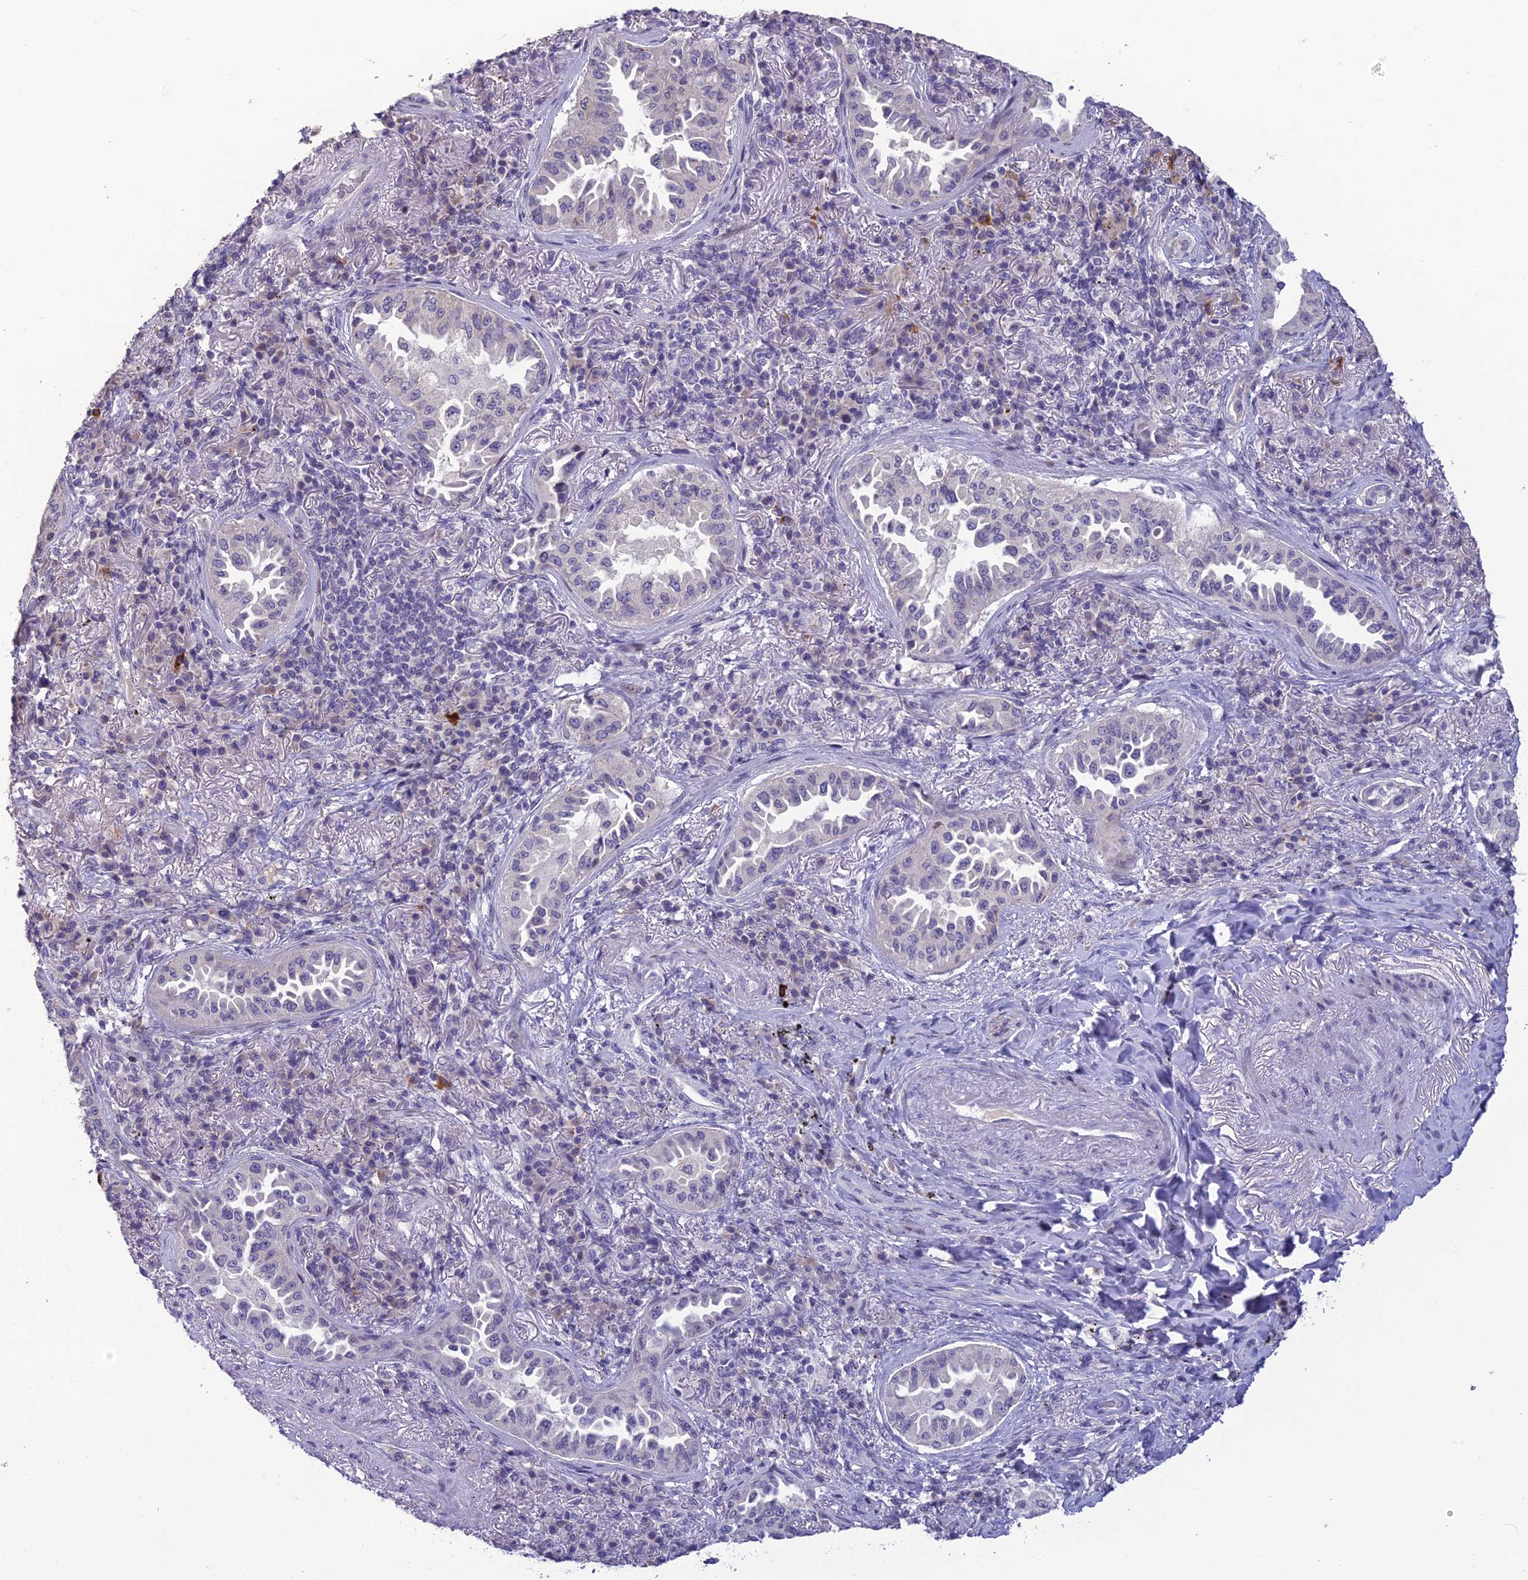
{"staining": {"intensity": "negative", "quantity": "none", "location": "none"}, "tissue": "lung cancer", "cell_type": "Tumor cells", "image_type": "cancer", "snomed": [{"axis": "morphology", "description": "Adenocarcinoma, NOS"}, {"axis": "topography", "description": "Lung"}], "caption": "The image exhibits no significant positivity in tumor cells of lung cancer. (Brightfield microscopy of DAB immunohistochemistry (IHC) at high magnification).", "gene": "TMEM134", "patient": {"sex": "female", "age": 69}}